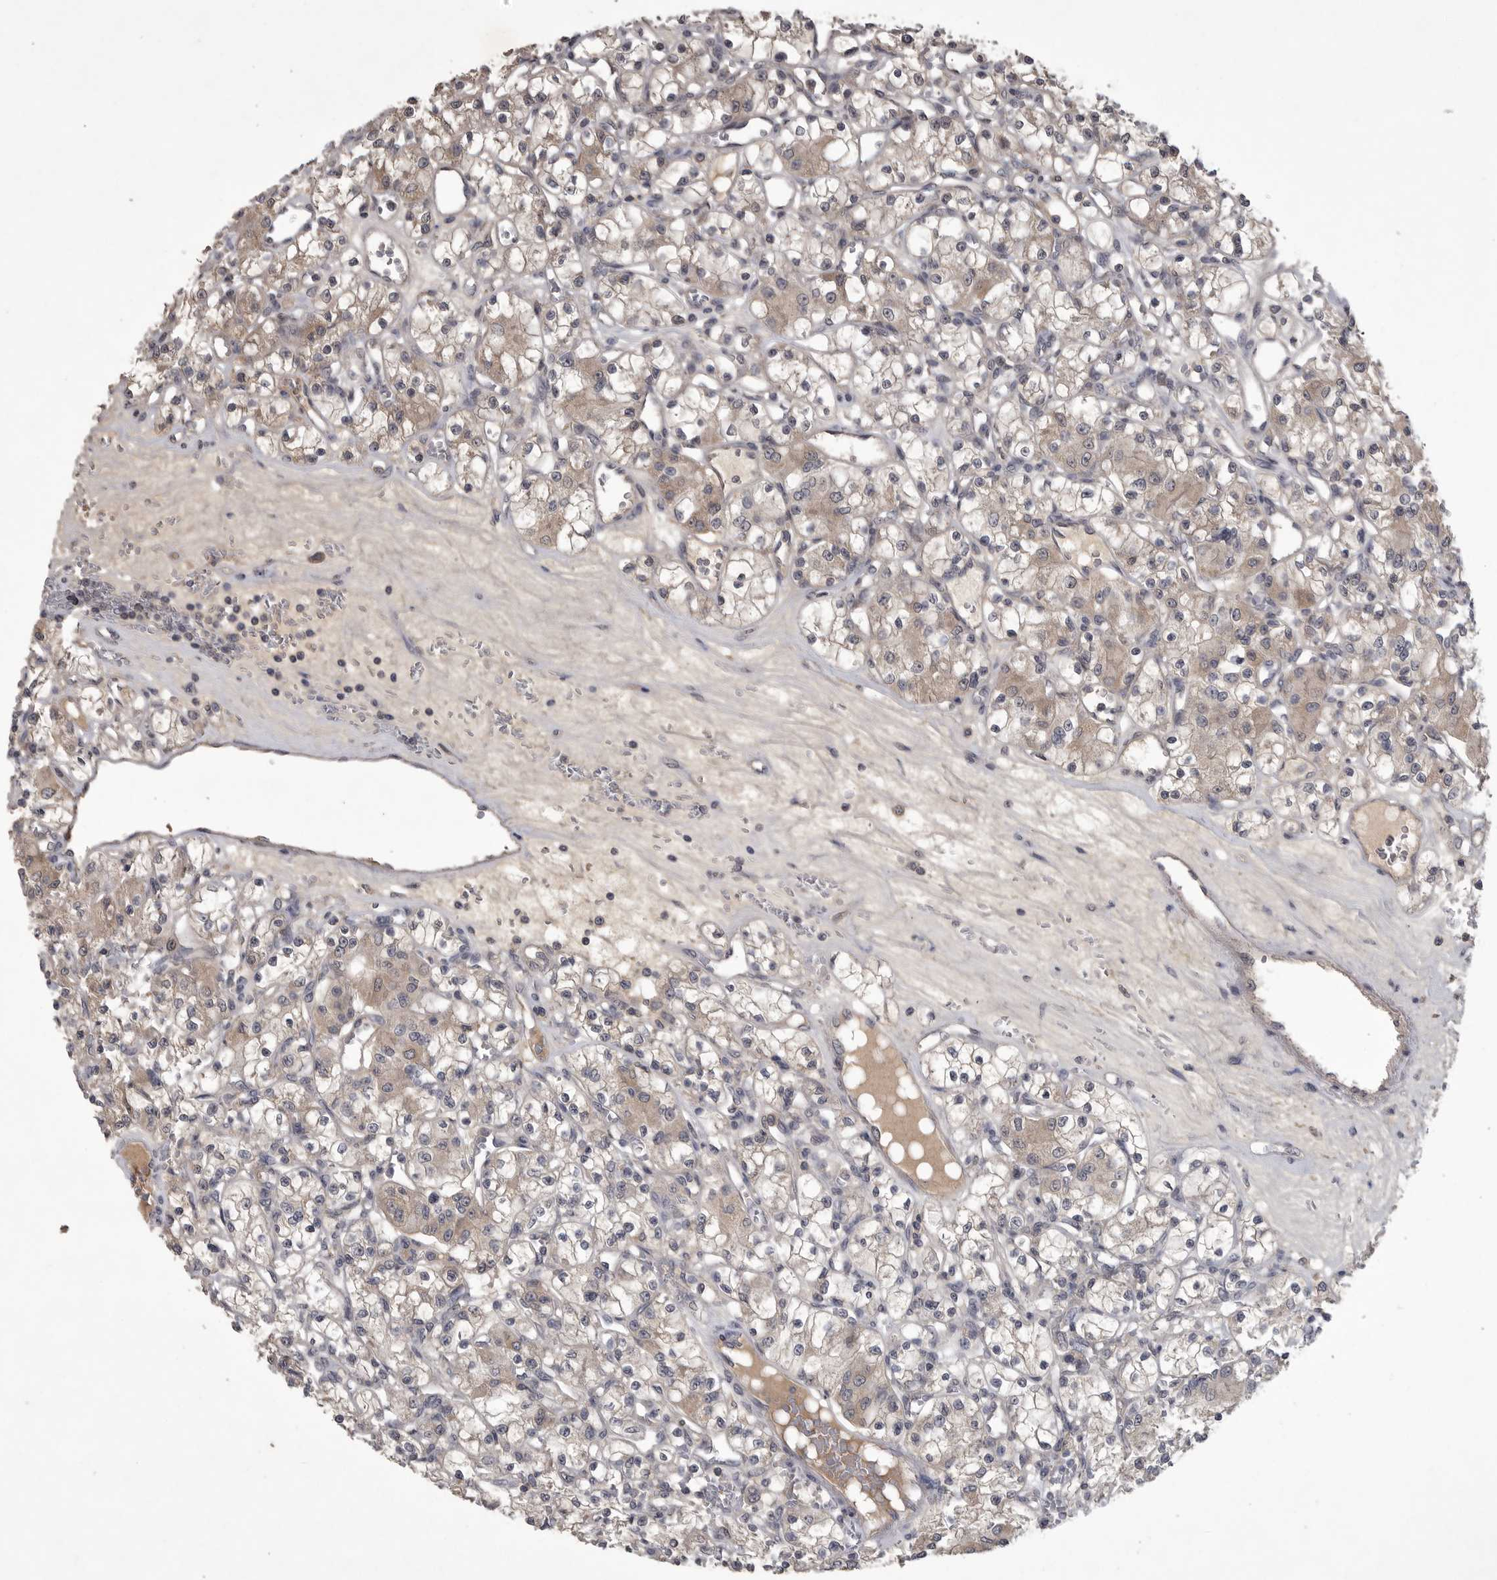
{"staining": {"intensity": "weak", "quantity": "<25%", "location": "cytoplasmic/membranous"}, "tissue": "renal cancer", "cell_type": "Tumor cells", "image_type": "cancer", "snomed": [{"axis": "morphology", "description": "Adenocarcinoma, NOS"}, {"axis": "topography", "description": "Kidney"}], "caption": "Micrograph shows no significant protein expression in tumor cells of renal adenocarcinoma.", "gene": "ZNF114", "patient": {"sex": "female", "age": 59}}